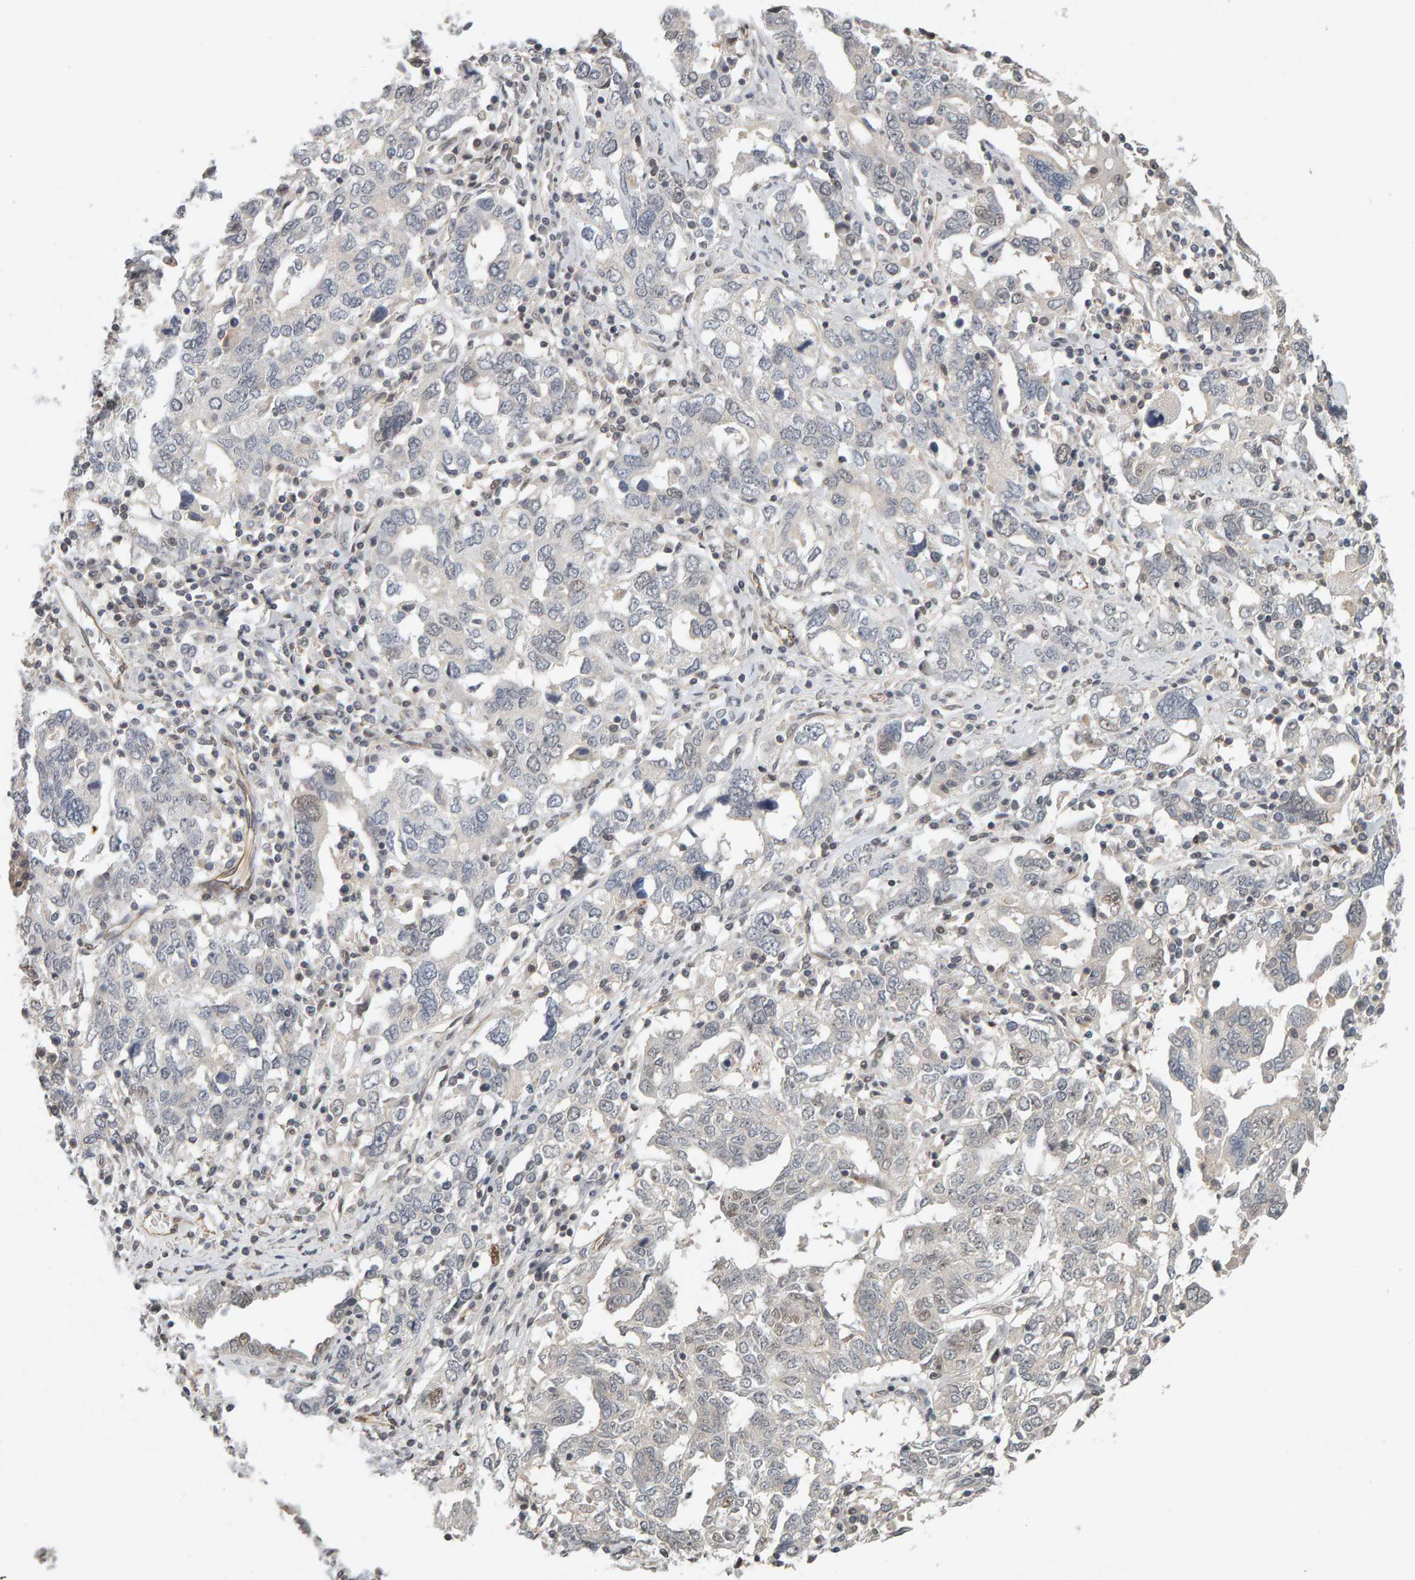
{"staining": {"intensity": "negative", "quantity": "none", "location": "none"}, "tissue": "ovarian cancer", "cell_type": "Tumor cells", "image_type": "cancer", "snomed": [{"axis": "morphology", "description": "Carcinoma, endometroid"}, {"axis": "topography", "description": "Ovary"}], "caption": "Human ovarian endometroid carcinoma stained for a protein using immunohistochemistry exhibits no positivity in tumor cells.", "gene": "TEFM", "patient": {"sex": "female", "age": 62}}